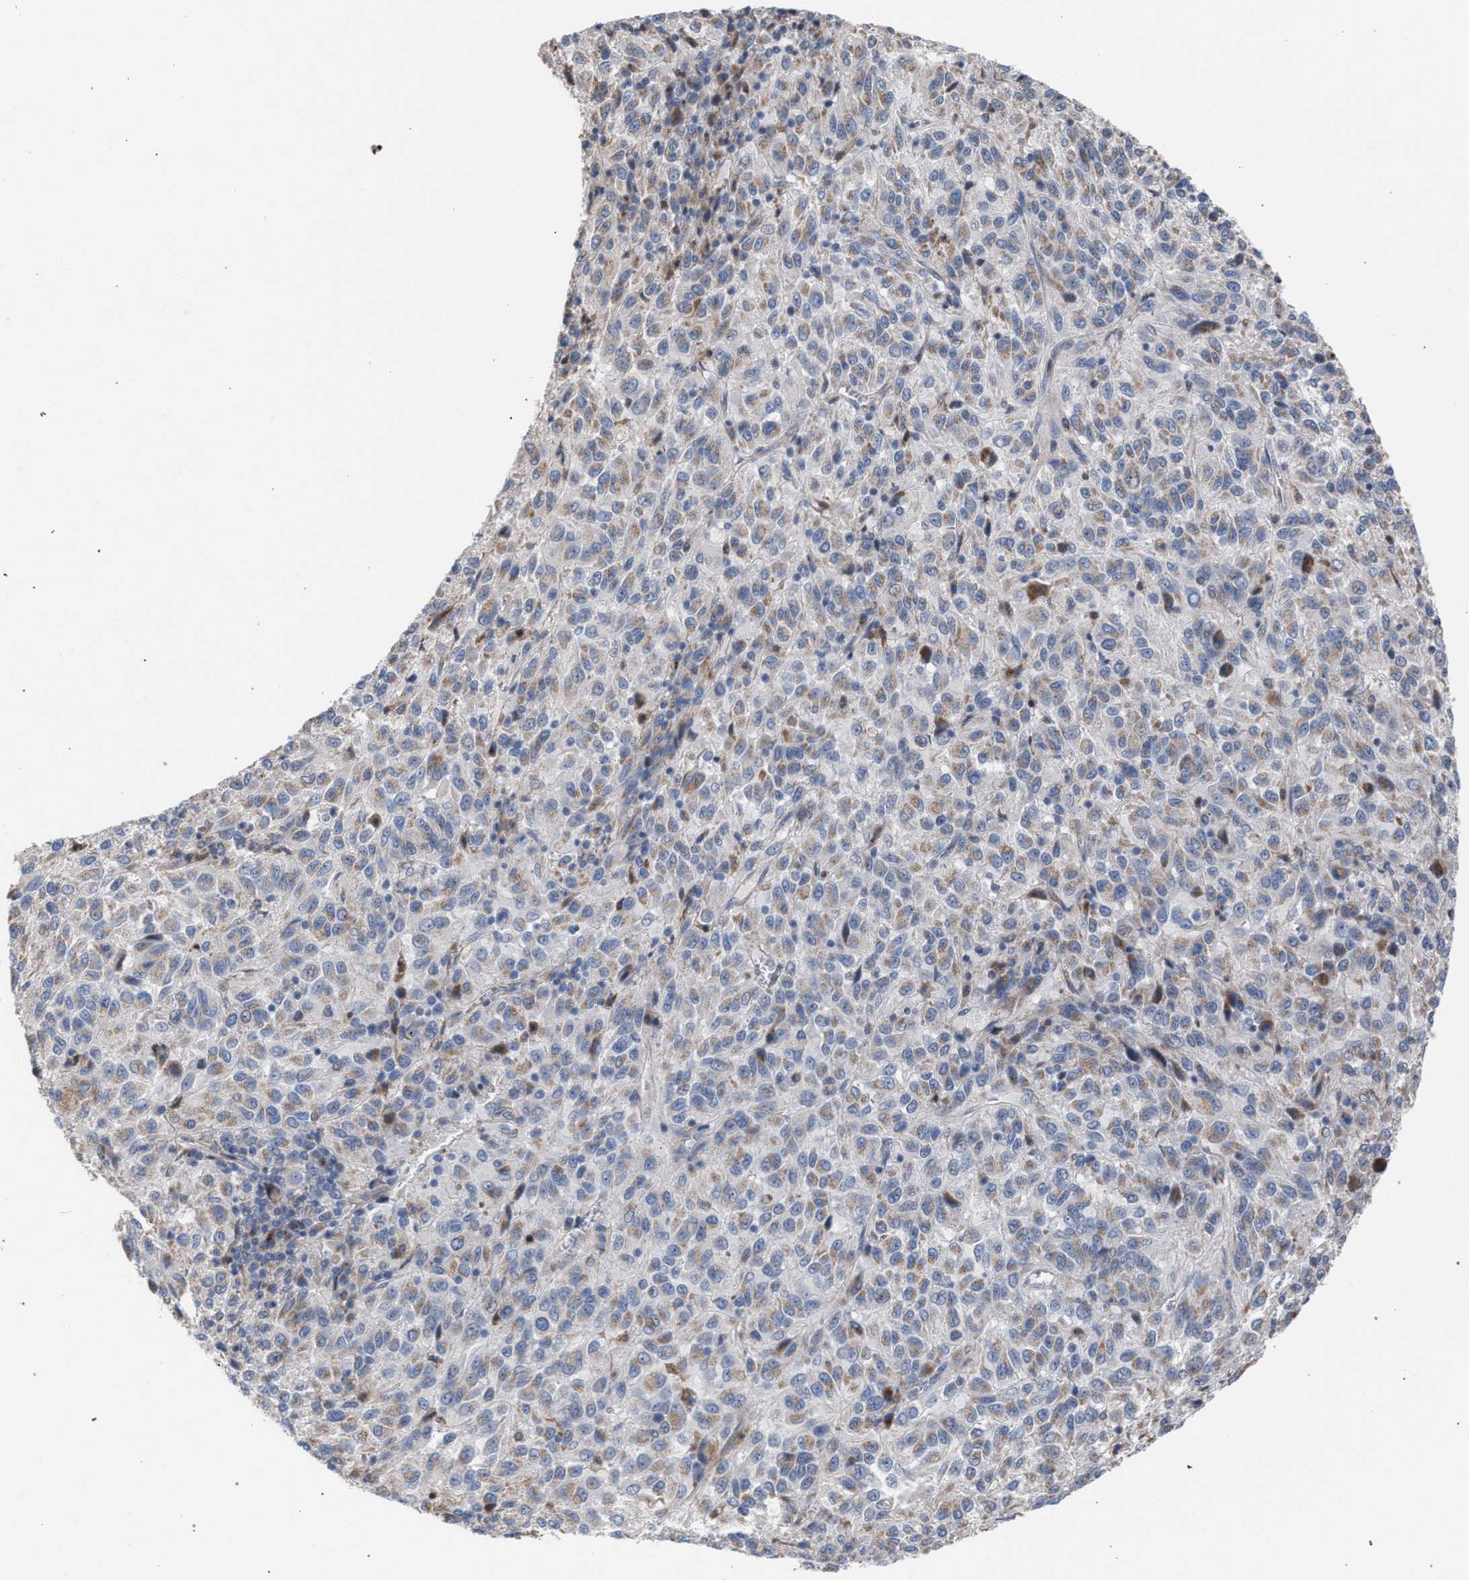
{"staining": {"intensity": "weak", "quantity": ">75%", "location": "cytoplasmic/membranous"}, "tissue": "melanoma", "cell_type": "Tumor cells", "image_type": "cancer", "snomed": [{"axis": "morphology", "description": "Malignant melanoma, Metastatic site"}, {"axis": "topography", "description": "Lung"}], "caption": "An immunohistochemistry micrograph of neoplastic tissue is shown. Protein staining in brown highlights weak cytoplasmic/membranous positivity in melanoma within tumor cells. The protein is stained brown, and the nuclei are stained in blue (DAB (3,3'-diaminobenzidine) IHC with brightfield microscopy, high magnification).", "gene": "RNF135", "patient": {"sex": "male", "age": 64}}